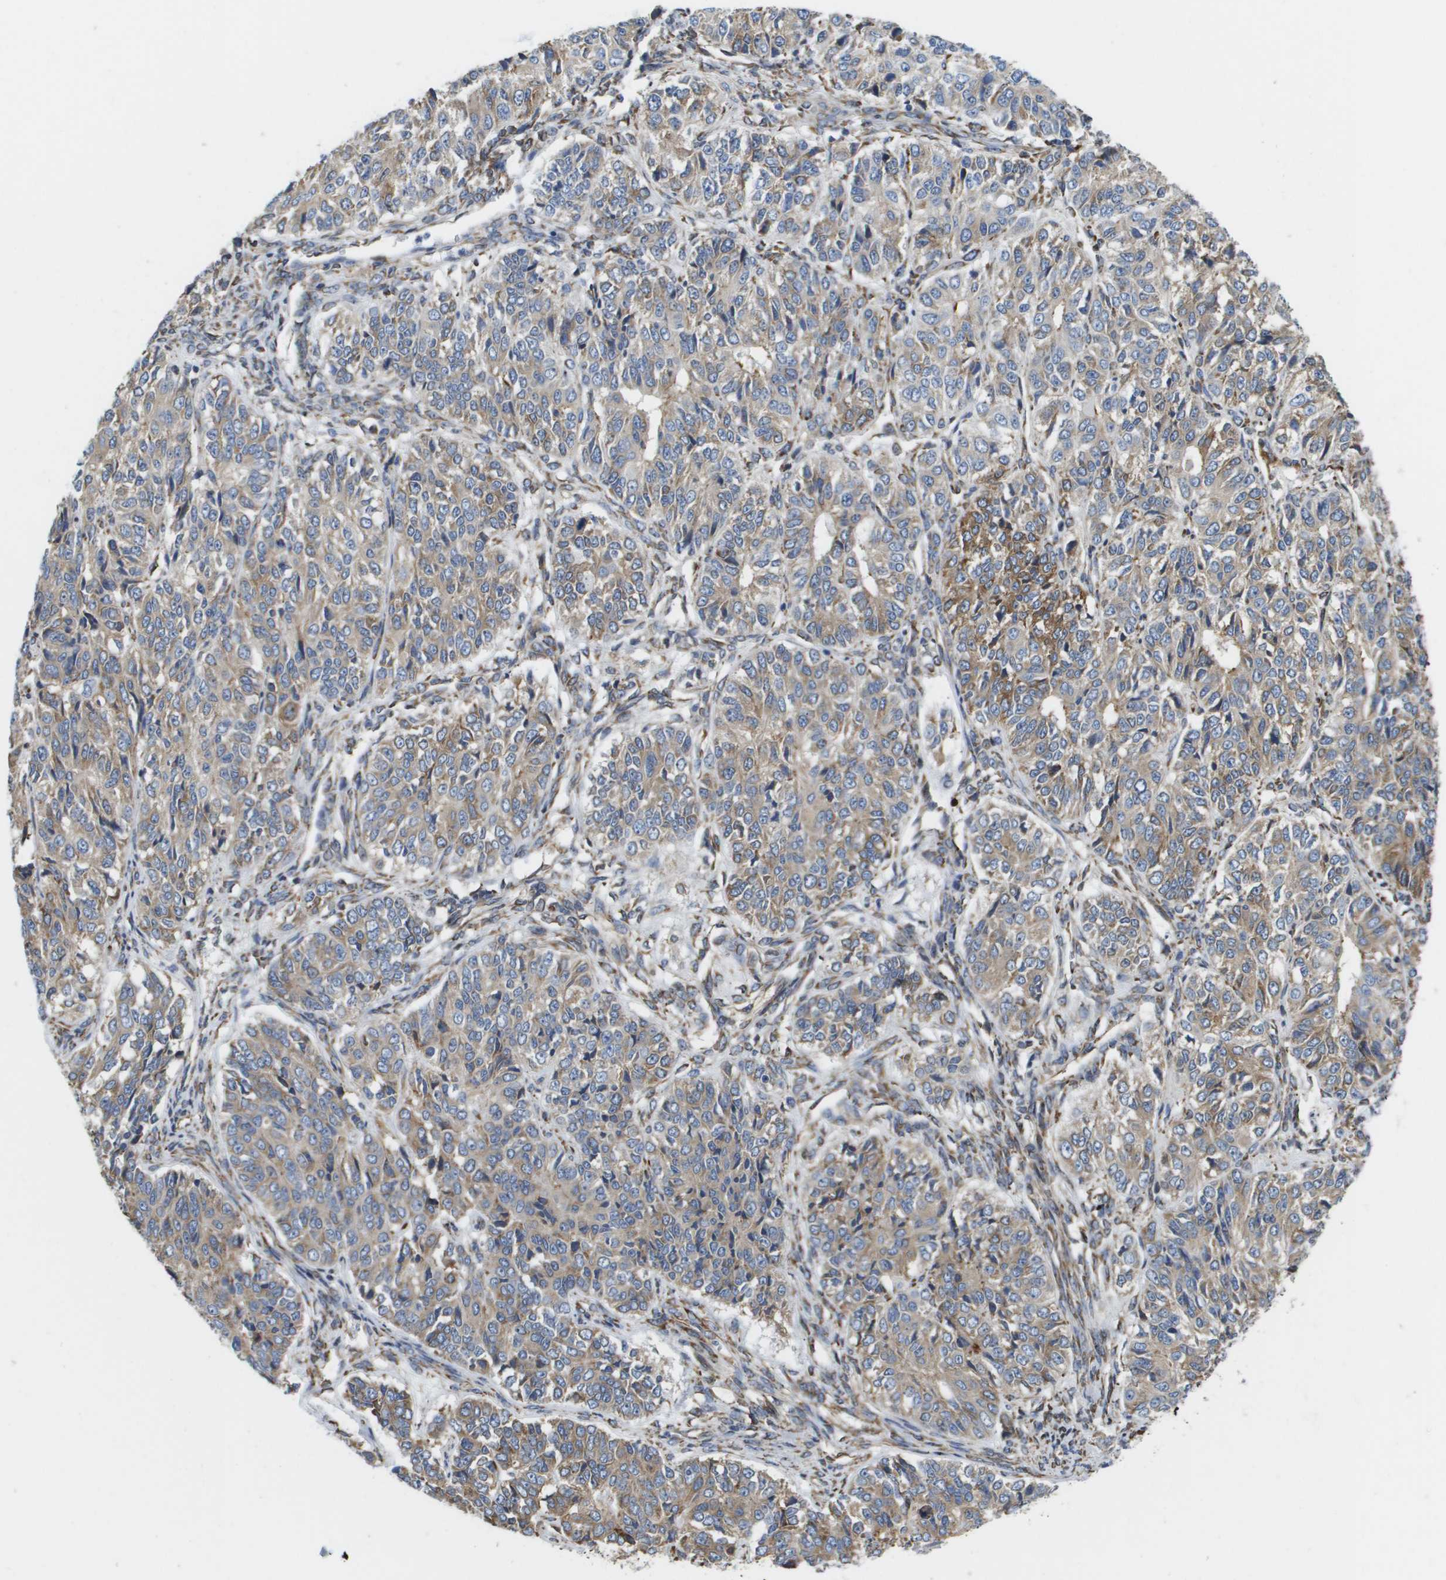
{"staining": {"intensity": "moderate", "quantity": "25%-75%", "location": "cytoplasmic/membranous"}, "tissue": "ovarian cancer", "cell_type": "Tumor cells", "image_type": "cancer", "snomed": [{"axis": "morphology", "description": "Carcinoma, endometroid"}, {"axis": "topography", "description": "Ovary"}], "caption": "A micrograph showing moderate cytoplasmic/membranous staining in about 25%-75% of tumor cells in ovarian cancer (endometroid carcinoma), as visualized by brown immunohistochemical staining.", "gene": "ST3GAL2", "patient": {"sex": "female", "age": 51}}